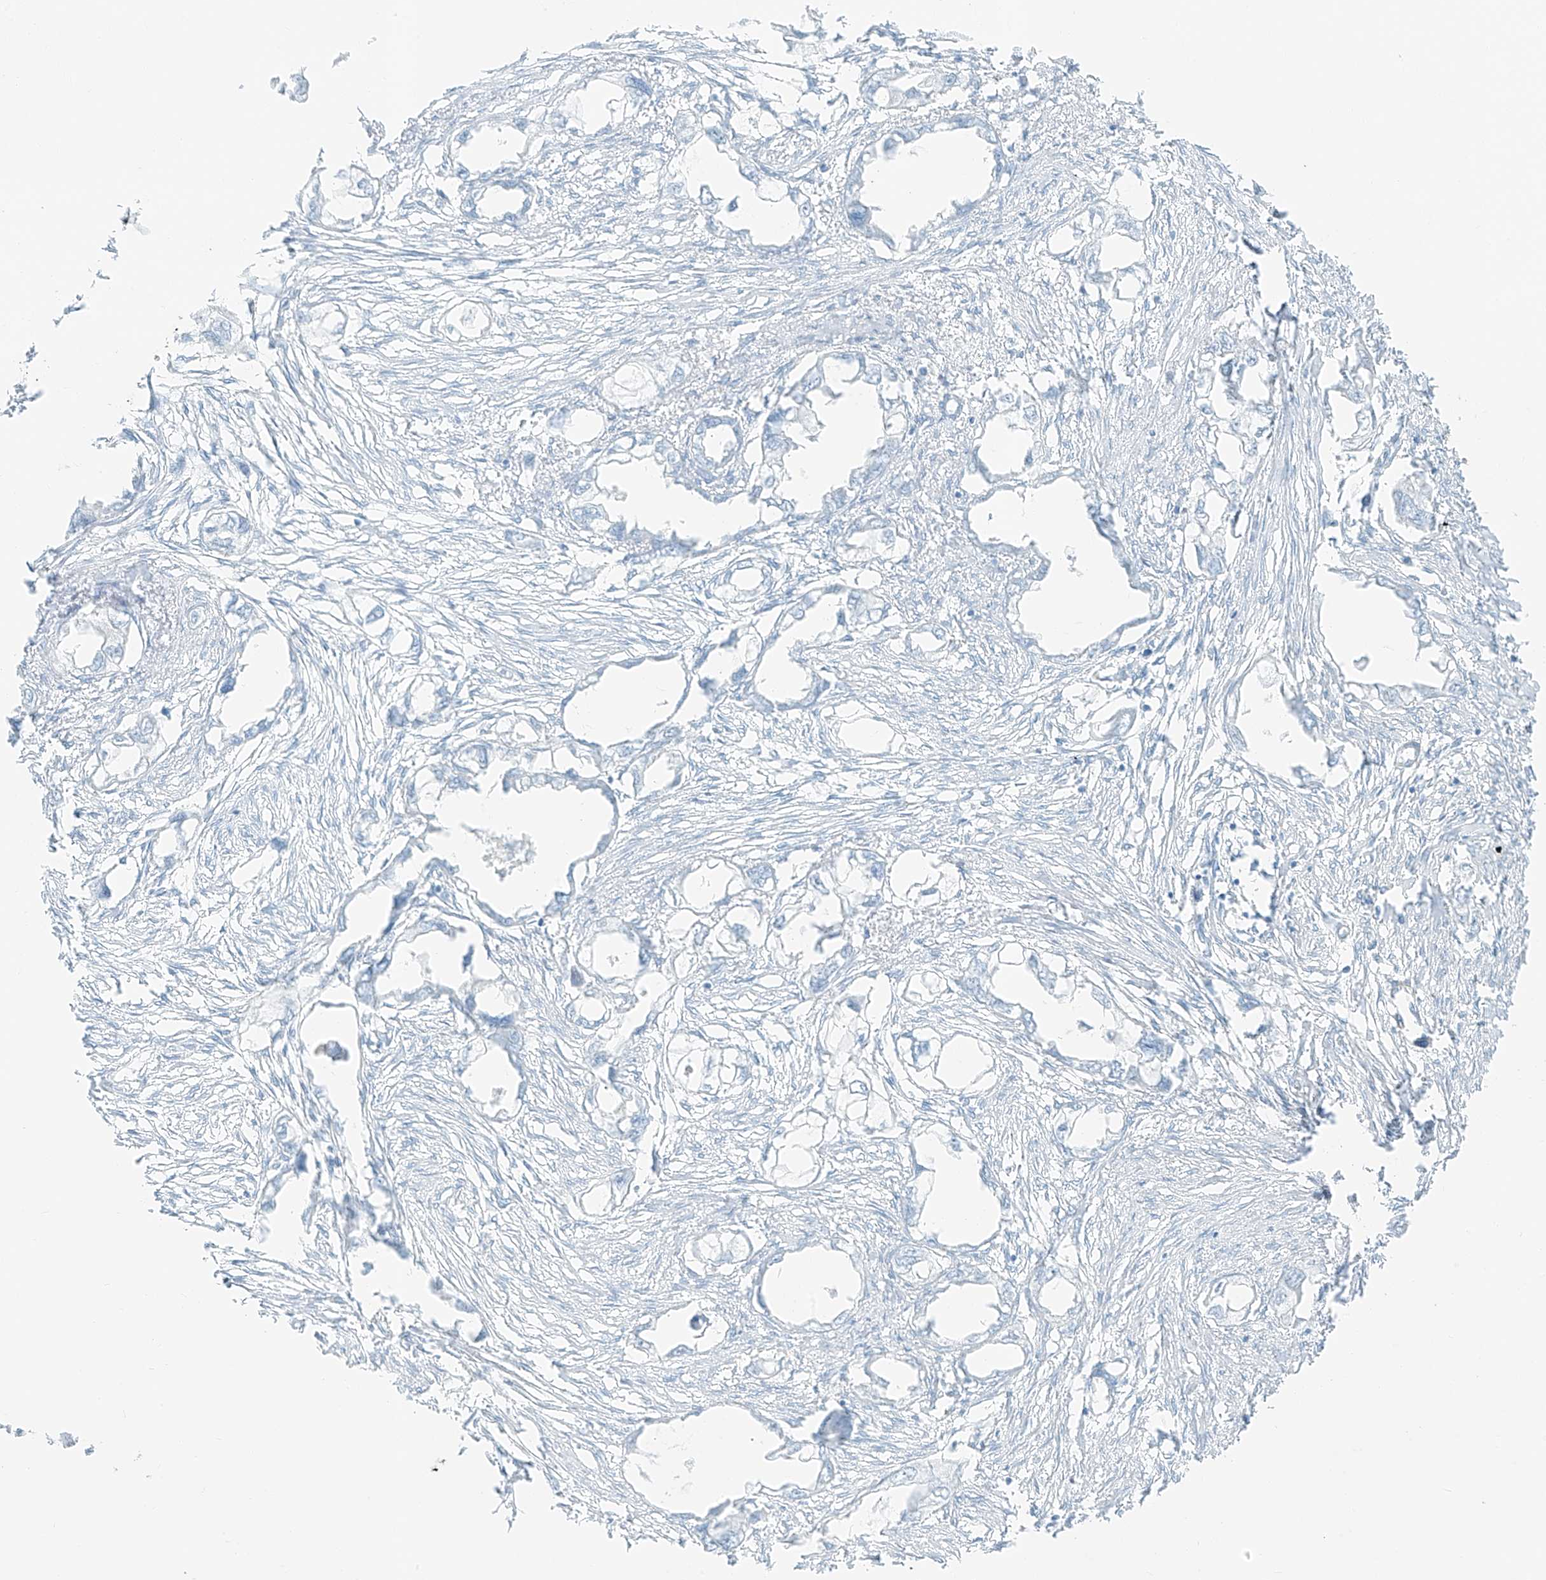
{"staining": {"intensity": "negative", "quantity": "none", "location": "none"}, "tissue": "endometrial cancer", "cell_type": "Tumor cells", "image_type": "cancer", "snomed": [{"axis": "morphology", "description": "Adenocarcinoma, NOS"}, {"axis": "morphology", "description": "Adenocarcinoma, metastatic, NOS"}, {"axis": "topography", "description": "Adipose tissue"}, {"axis": "topography", "description": "Endometrium"}], "caption": "DAB immunohistochemical staining of human metastatic adenocarcinoma (endometrial) exhibits no significant positivity in tumor cells.", "gene": "SMCP", "patient": {"sex": "female", "age": 67}}